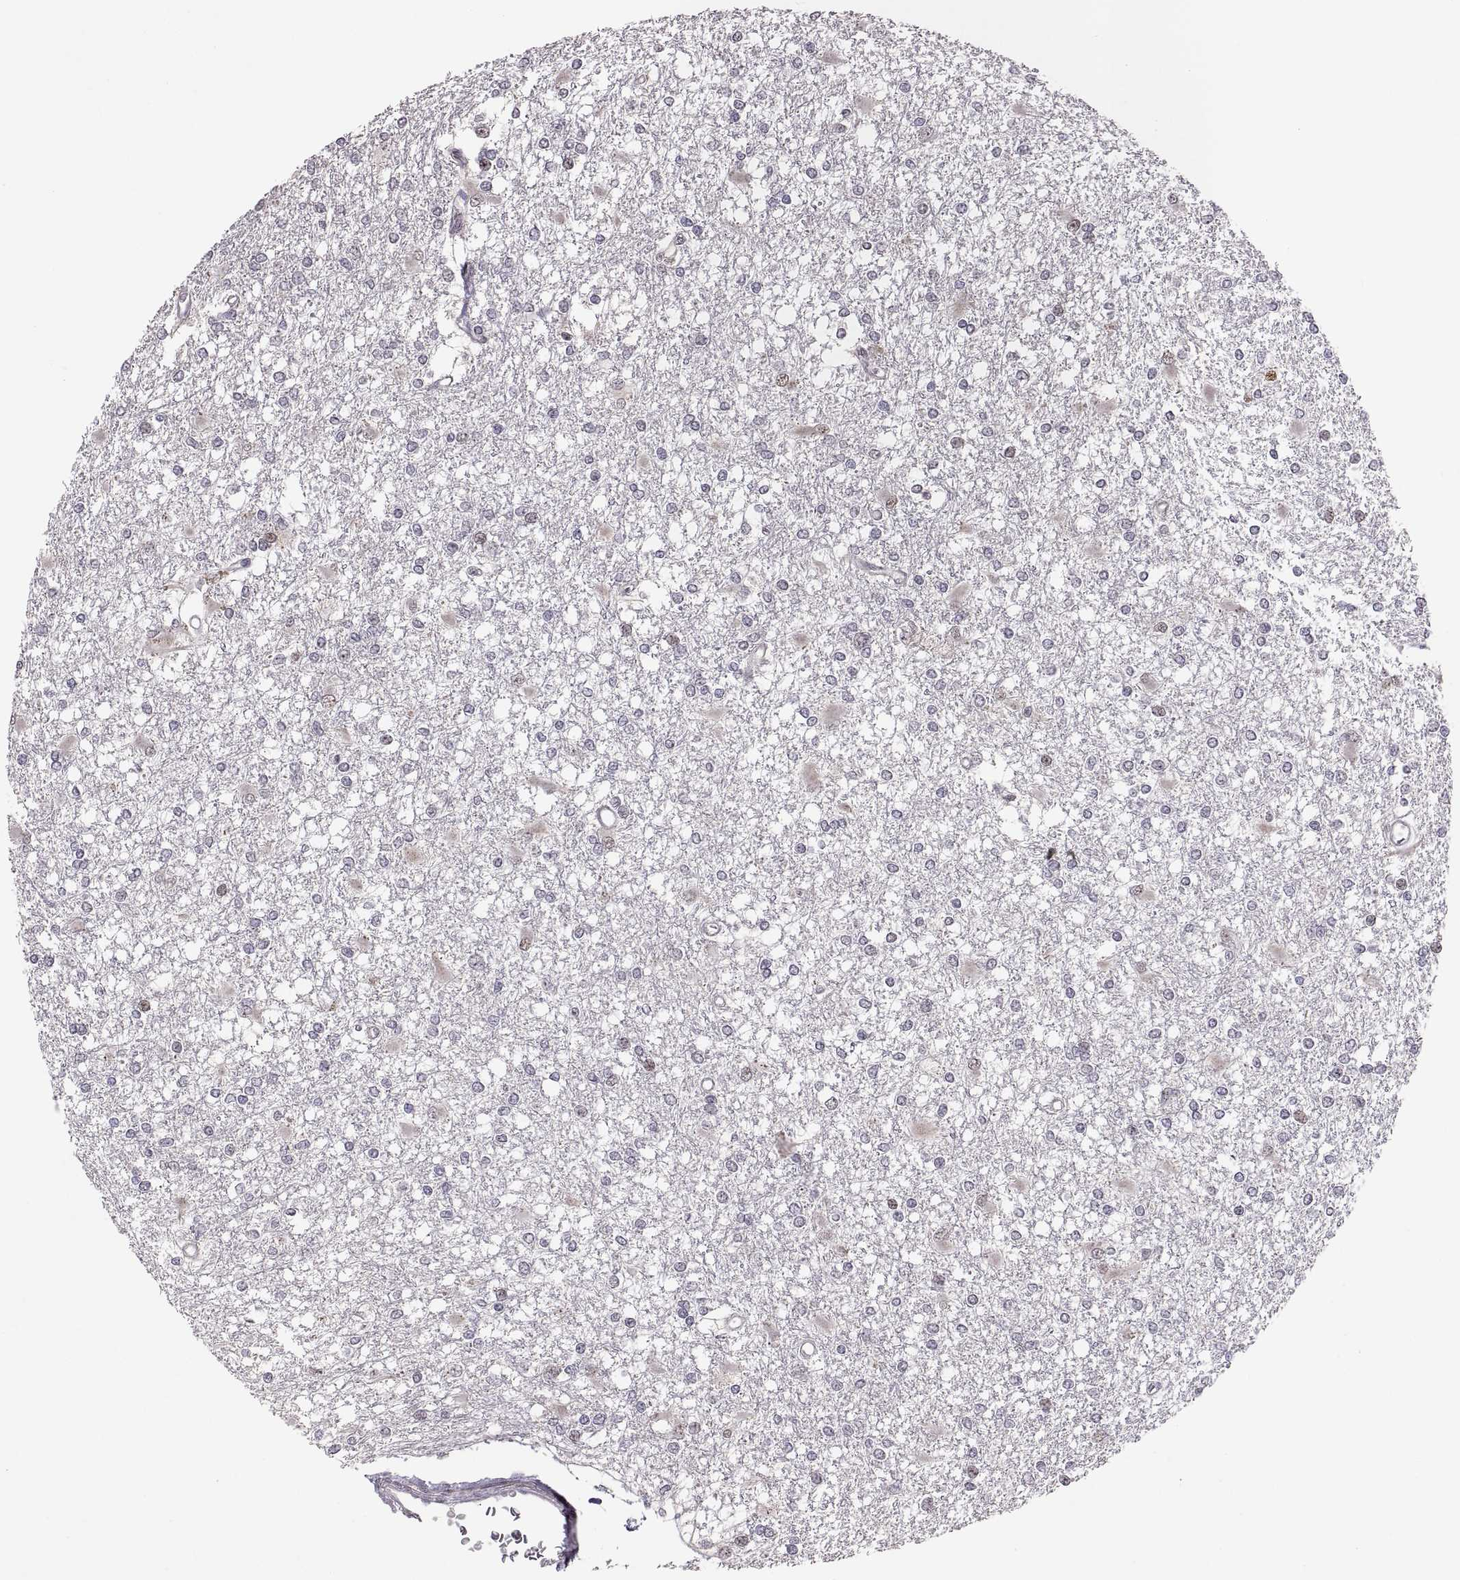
{"staining": {"intensity": "negative", "quantity": "none", "location": "none"}, "tissue": "glioma", "cell_type": "Tumor cells", "image_type": "cancer", "snomed": [{"axis": "morphology", "description": "Glioma, malignant, High grade"}, {"axis": "topography", "description": "Cerebral cortex"}], "caption": "This is an IHC photomicrograph of malignant glioma (high-grade). There is no staining in tumor cells.", "gene": "SNAI1", "patient": {"sex": "male", "age": 79}}